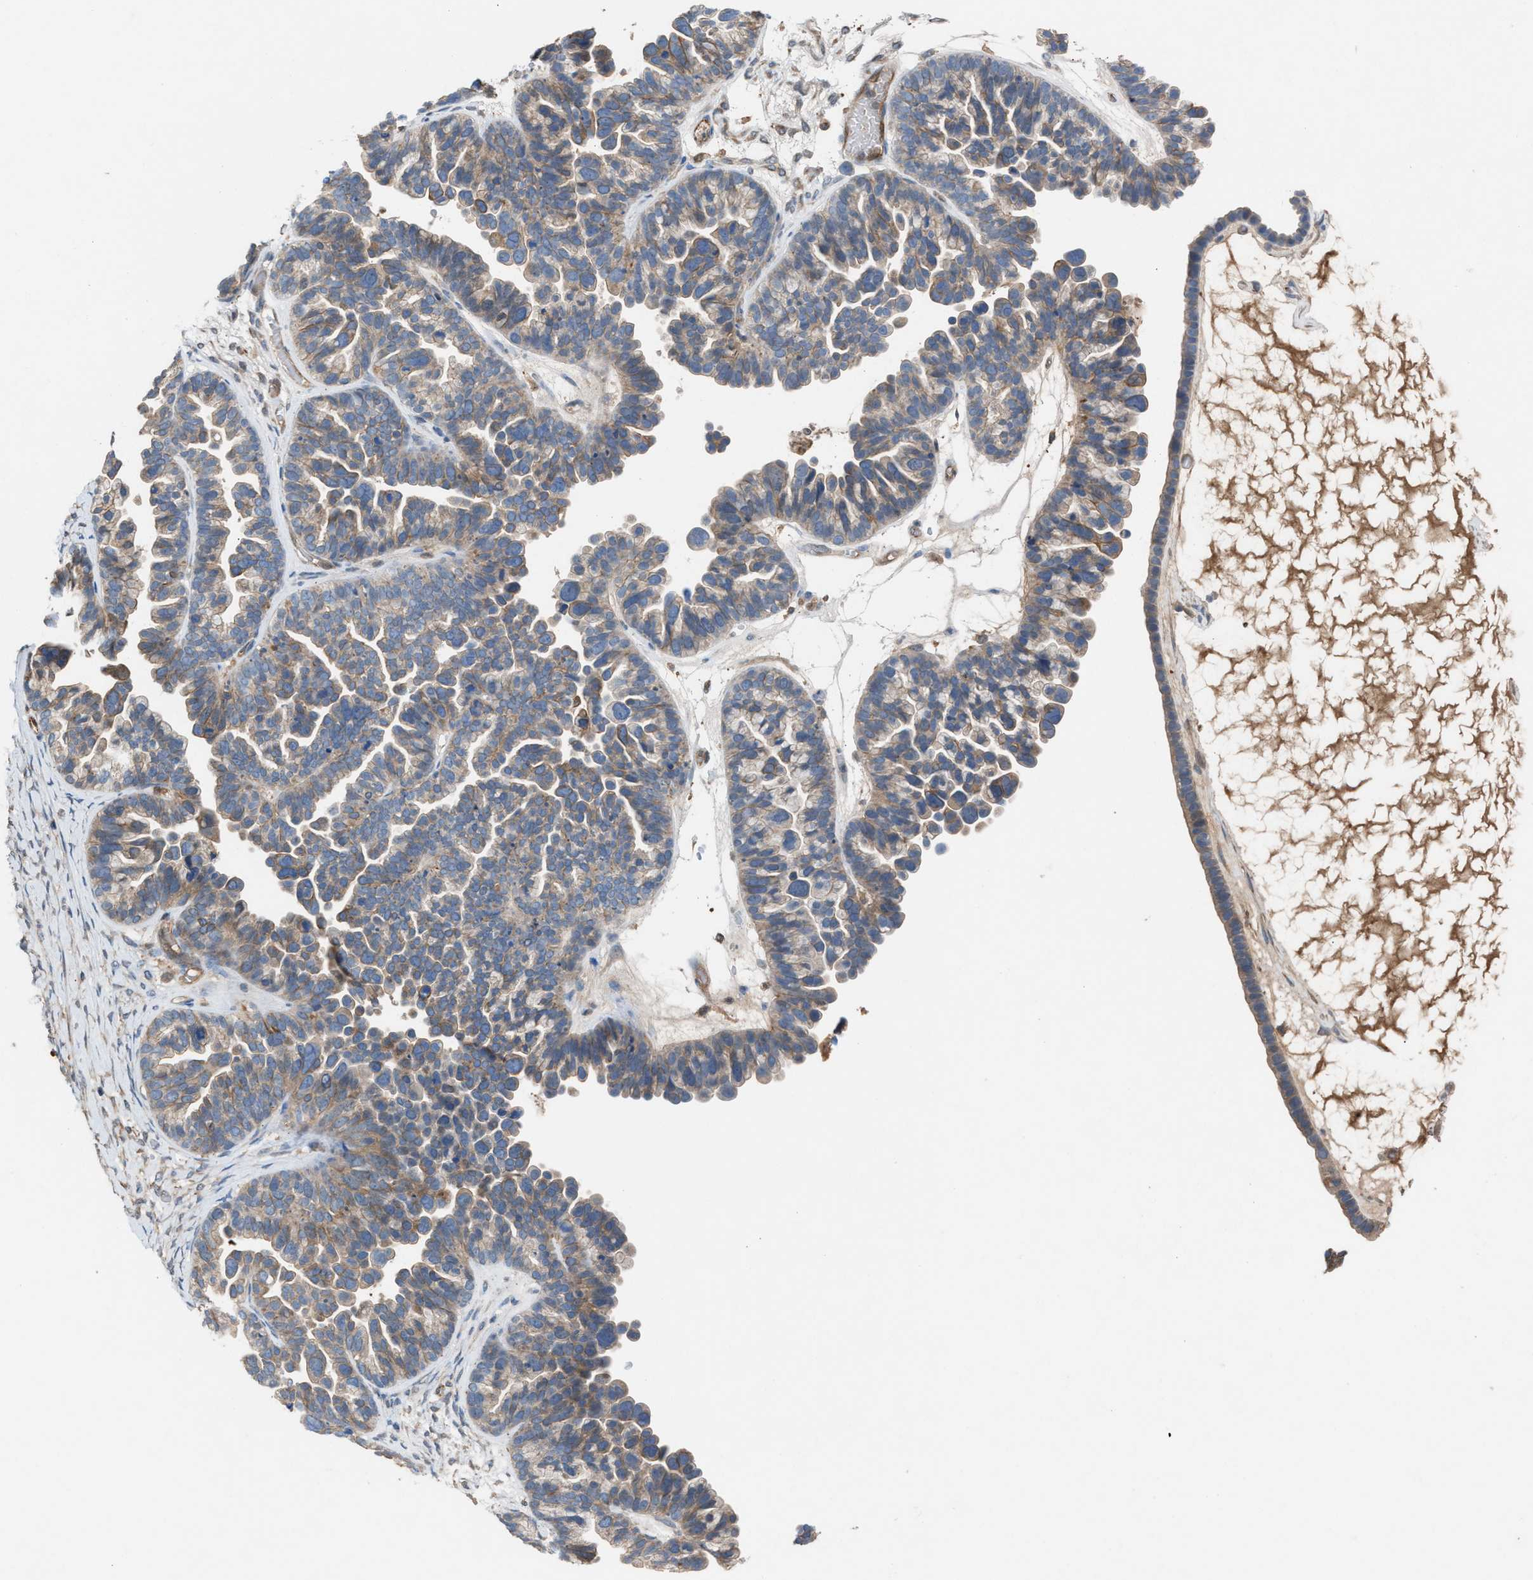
{"staining": {"intensity": "weak", "quantity": "25%-75%", "location": "cytoplasmic/membranous"}, "tissue": "ovarian cancer", "cell_type": "Tumor cells", "image_type": "cancer", "snomed": [{"axis": "morphology", "description": "Cystadenocarcinoma, serous, NOS"}, {"axis": "topography", "description": "Ovary"}], "caption": "High-magnification brightfield microscopy of ovarian cancer (serous cystadenocarcinoma) stained with DAB (3,3'-diaminobenzidine) (brown) and counterstained with hematoxylin (blue). tumor cells exhibit weak cytoplasmic/membranous positivity is identified in about25%-75% of cells.", "gene": "TPK1", "patient": {"sex": "female", "age": 56}}